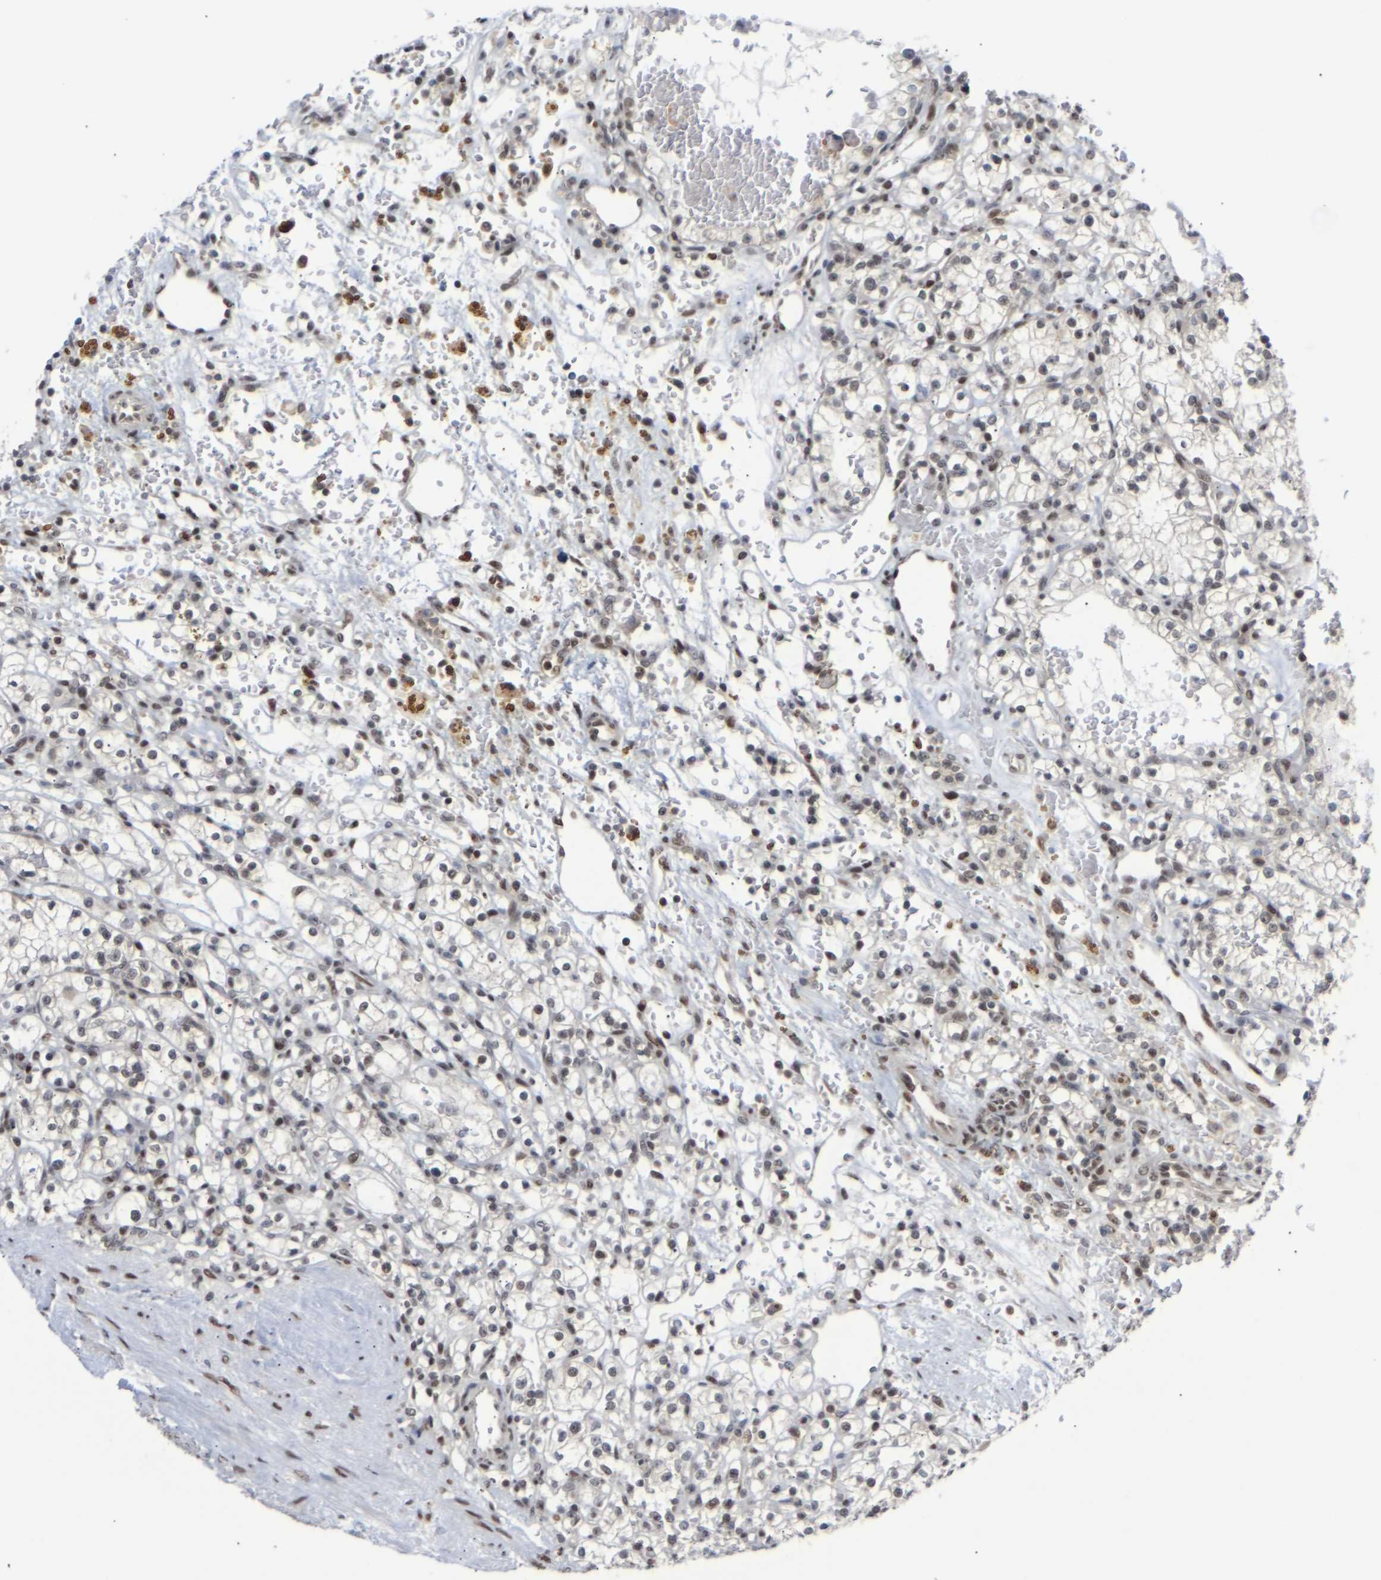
{"staining": {"intensity": "weak", "quantity": "25%-75%", "location": "nuclear"}, "tissue": "renal cancer", "cell_type": "Tumor cells", "image_type": "cancer", "snomed": [{"axis": "morphology", "description": "Normal tissue, NOS"}, {"axis": "morphology", "description": "Adenocarcinoma, NOS"}, {"axis": "topography", "description": "Kidney"}], "caption": "Renal cancer stained with immunohistochemistry (IHC) shows weak nuclear expression in approximately 25%-75% of tumor cells.", "gene": "SSBP2", "patient": {"sex": "female", "age": 55}}